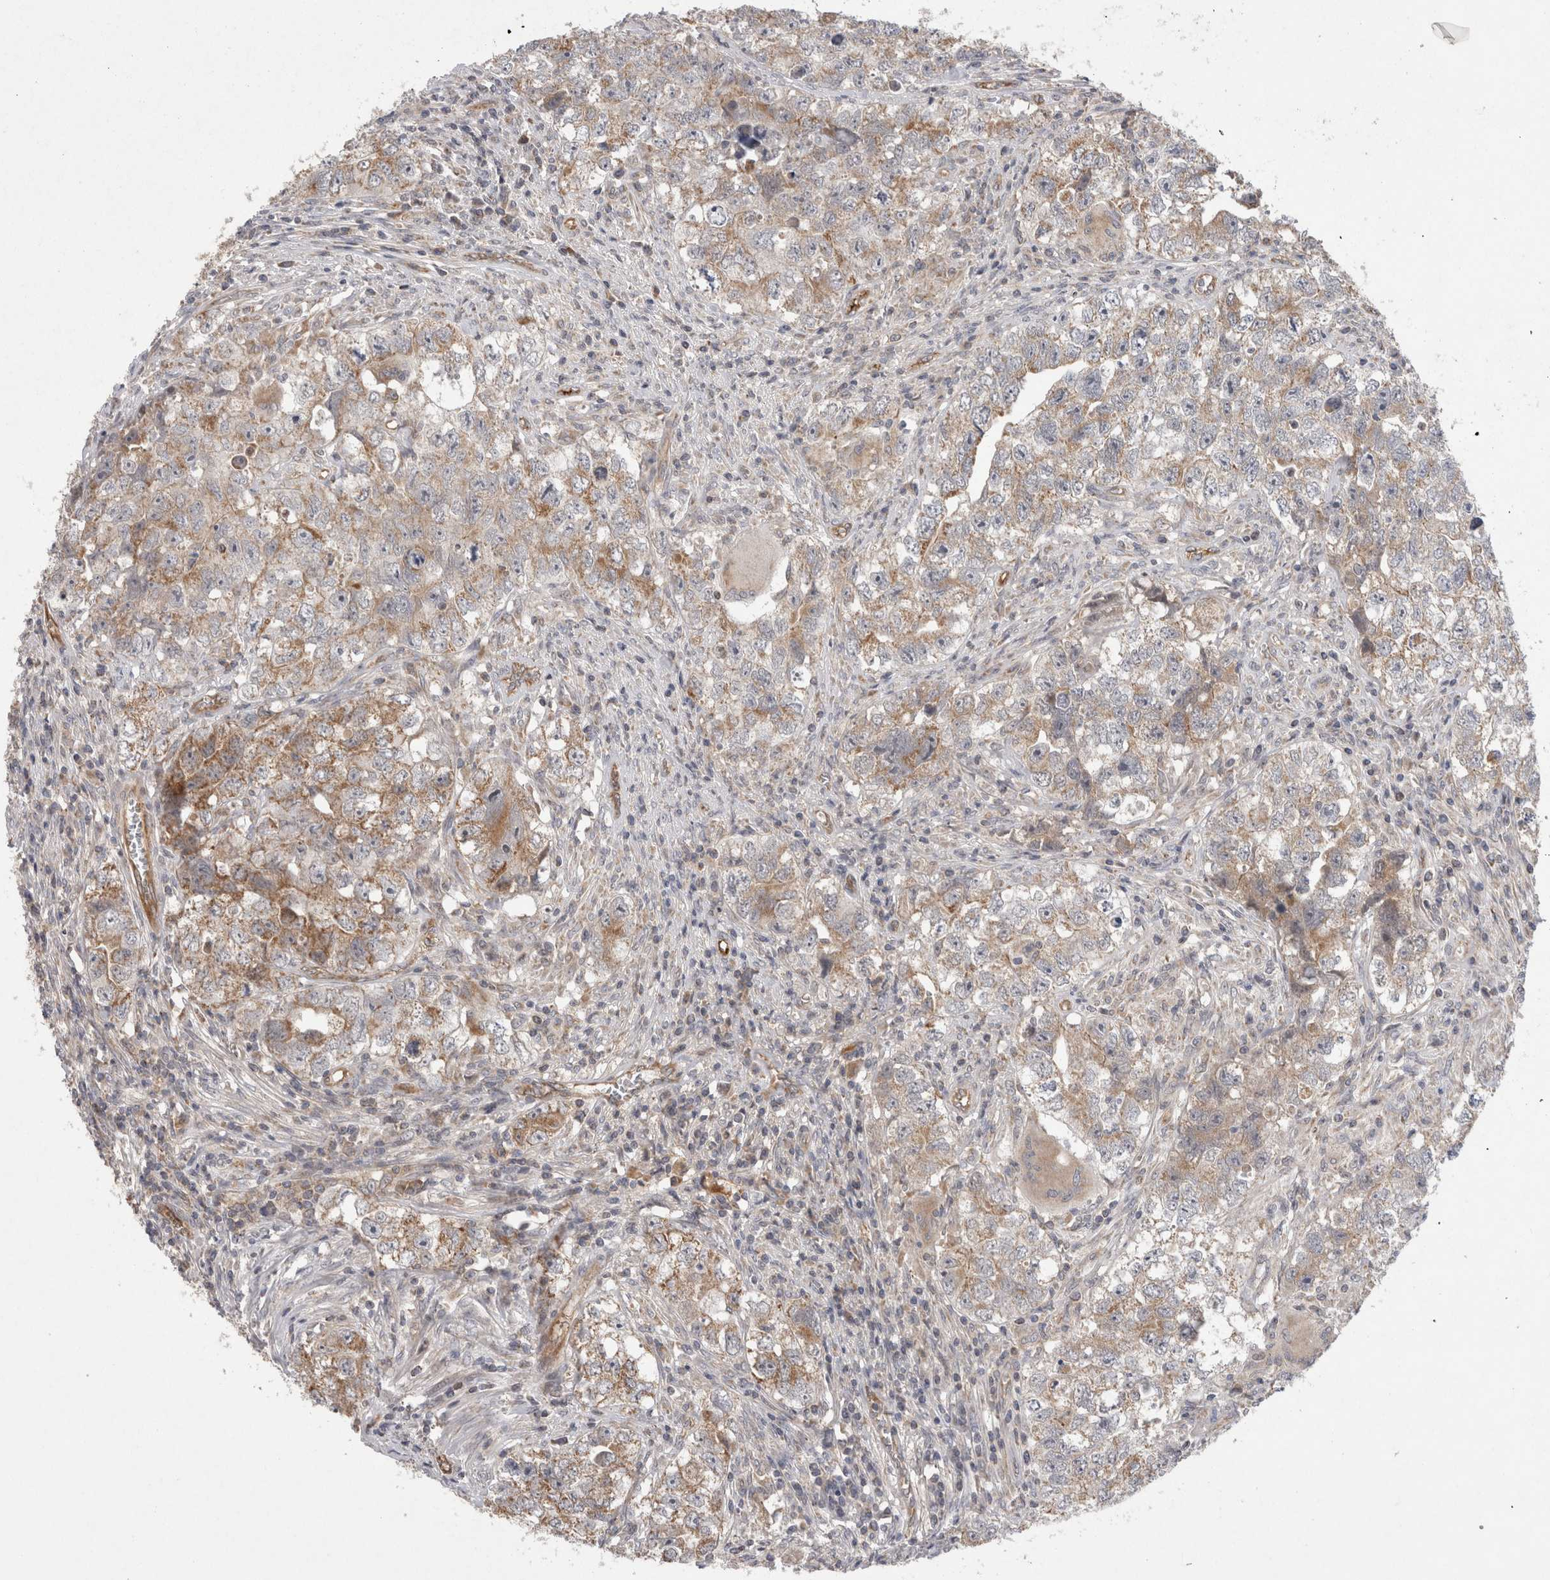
{"staining": {"intensity": "moderate", "quantity": ">75%", "location": "cytoplasmic/membranous"}, "tissue": "testis cancer", "cell_type": "Tumor cells", "image_type": "cancer", "snomed": [{"axis": "morphology", "description": "Seminoma, NOS"}, {"axis": "morphology", "description": "Carcinoma, Embryonal, NOS"}, {"axis": "topography", "description": "Testis"}], "caption": "An image of human testis cancer stained for a protein shows moderate cytoplasmic/membranous brown staining in tumor cells.", "gene": "DARS2", "patient": {"sex": "male", "age": 43}}